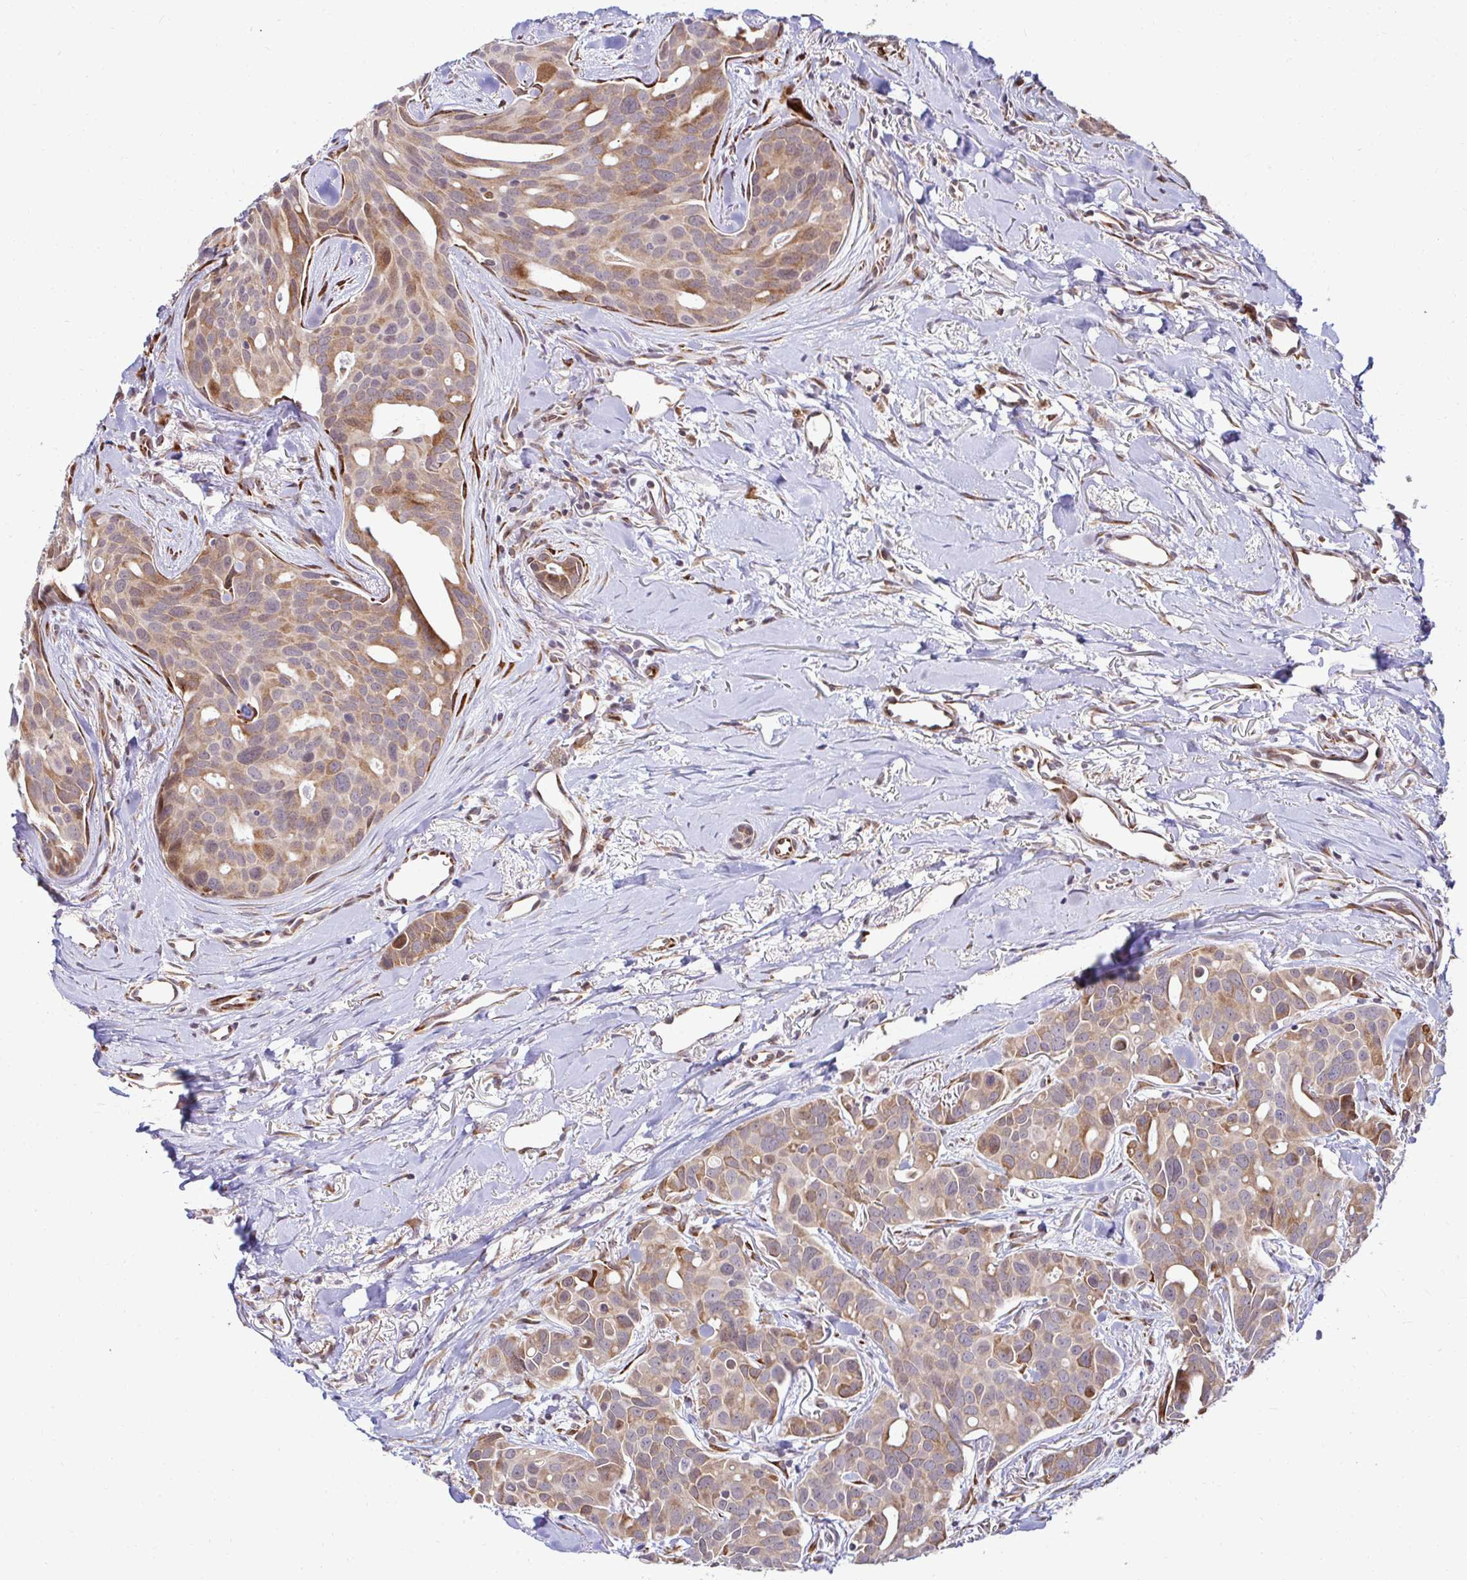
{"staining": {"intensity": "moderate", "quantity": "25%-75%", "location": "cytoplasmic/membranous,nuclear"}, "tissue": "breast cancer", "cell_type": "Tumor cells", "image_type": "cancer", "snomed": [{"axis": "morphology", "description": "Duct carcinoma"}, {"axis": "topography", "description": "Breast"}], "caption": "Tumor cells exhibit medium levels of moderate cytoplasmic/membranous and nuclear positivity in approximately 25%-75% of cells in infiltrating ductal carcinoma (breast).", "gene": "HPS1", "patient": {"sex": "female", "age": 54}}